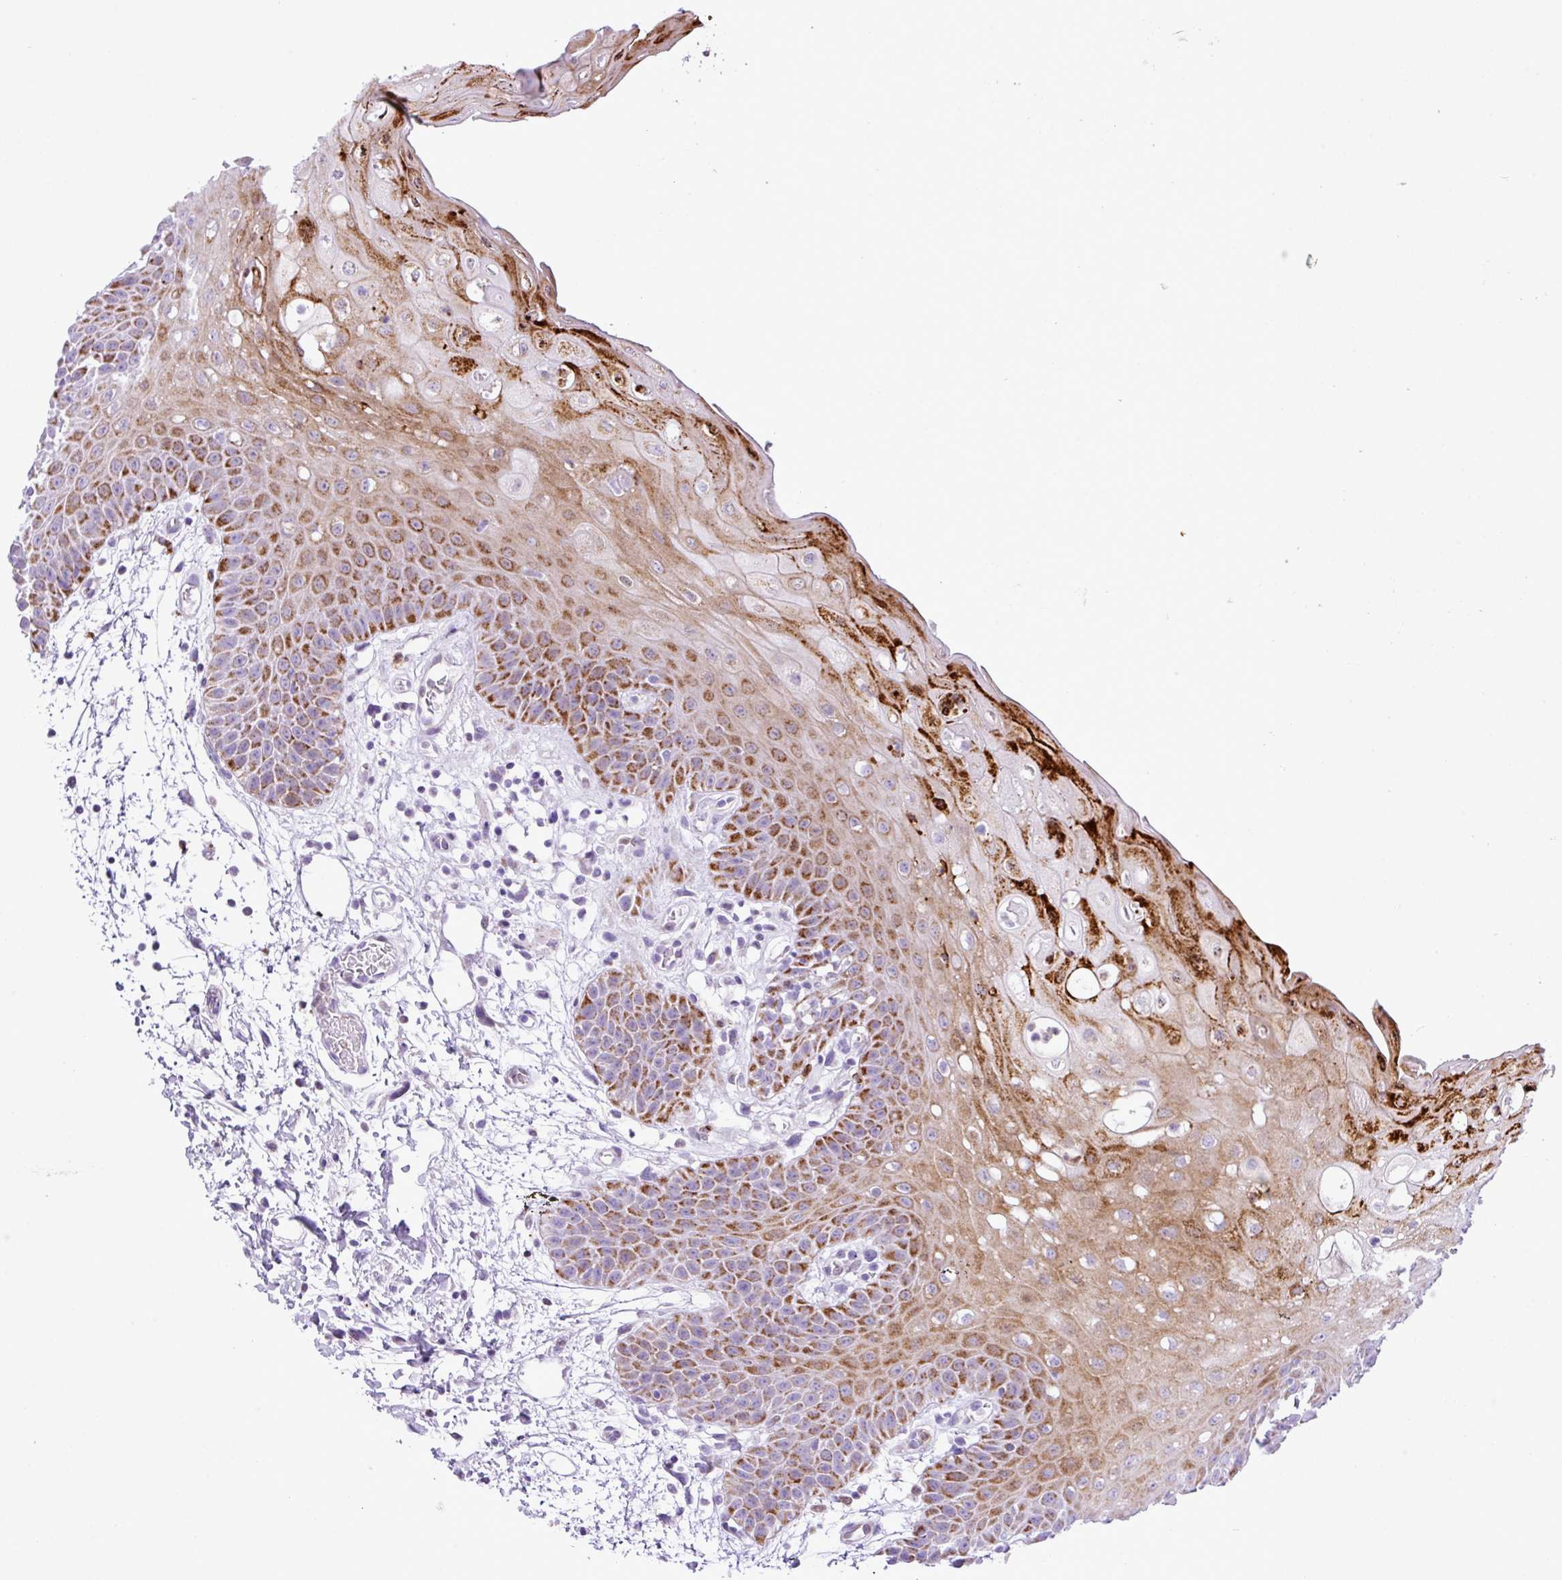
{"staining": {"intensity": "moderate", "quantity": "25%-75%", "location": "cytoplasmic/membranous"}, "tissue": "oral mucosa", "cell_type": "Squamous epithelial cells", "image_type": "normal", "snomed": [{"axis": "morphology", "description": "Normal tissue, NOS"}, {"axis": "topography", "description": "Oral tissue"}, {"axis": "topography", "description": "Tounge, NOS"}], "caption": "A brown stain shows moderate cytoplasmic/membranous staining of a protein in squamous epithelial cells of benign oral mucosa. (DAB (3,3'-diaminobenzidine) IHC, brown staining for protein, blue staining for nuclei).", "gene": "RCAN2", "patient": {"sex": "female", "age": 59}}